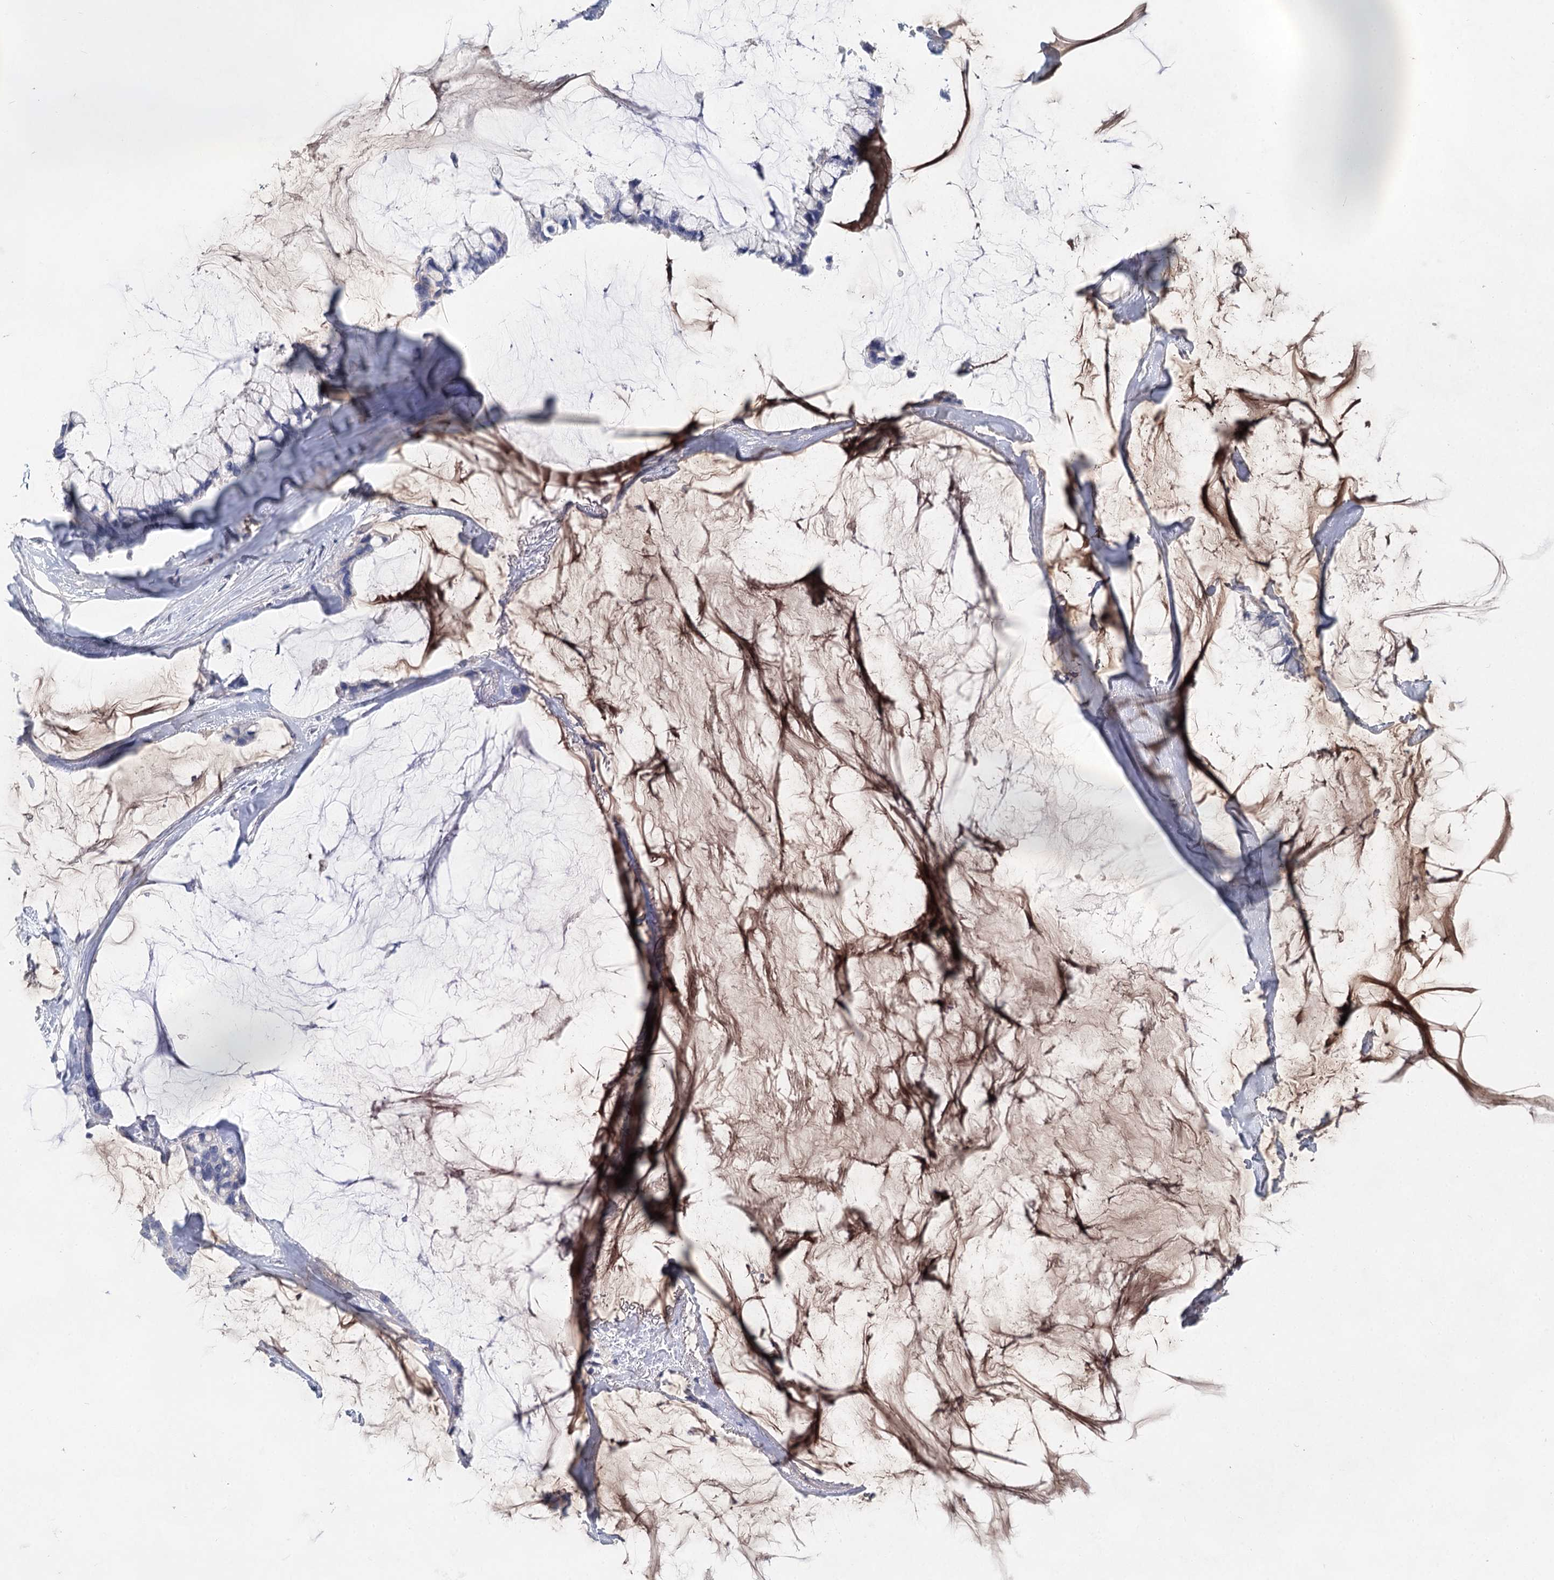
{"staining": {"intensity": "negative", "quantity": "none", "location": "none"}, "tissue": "ovarian cancer", "cell_type": "Tumor cells", "image_type": "cancer", "snomed": [{"axis": "morphology", "description": "Cystadenocarcinoma, mucinous, NOS"}, {"axis": "topography", "description": "Ovary"}], "caption": "Tumor cells are negative for protein expression in human ovarian mucinous cystadenocarcinoma.", "gene": "MYL6B", "patient": {"sex": "female", "age": 39}}